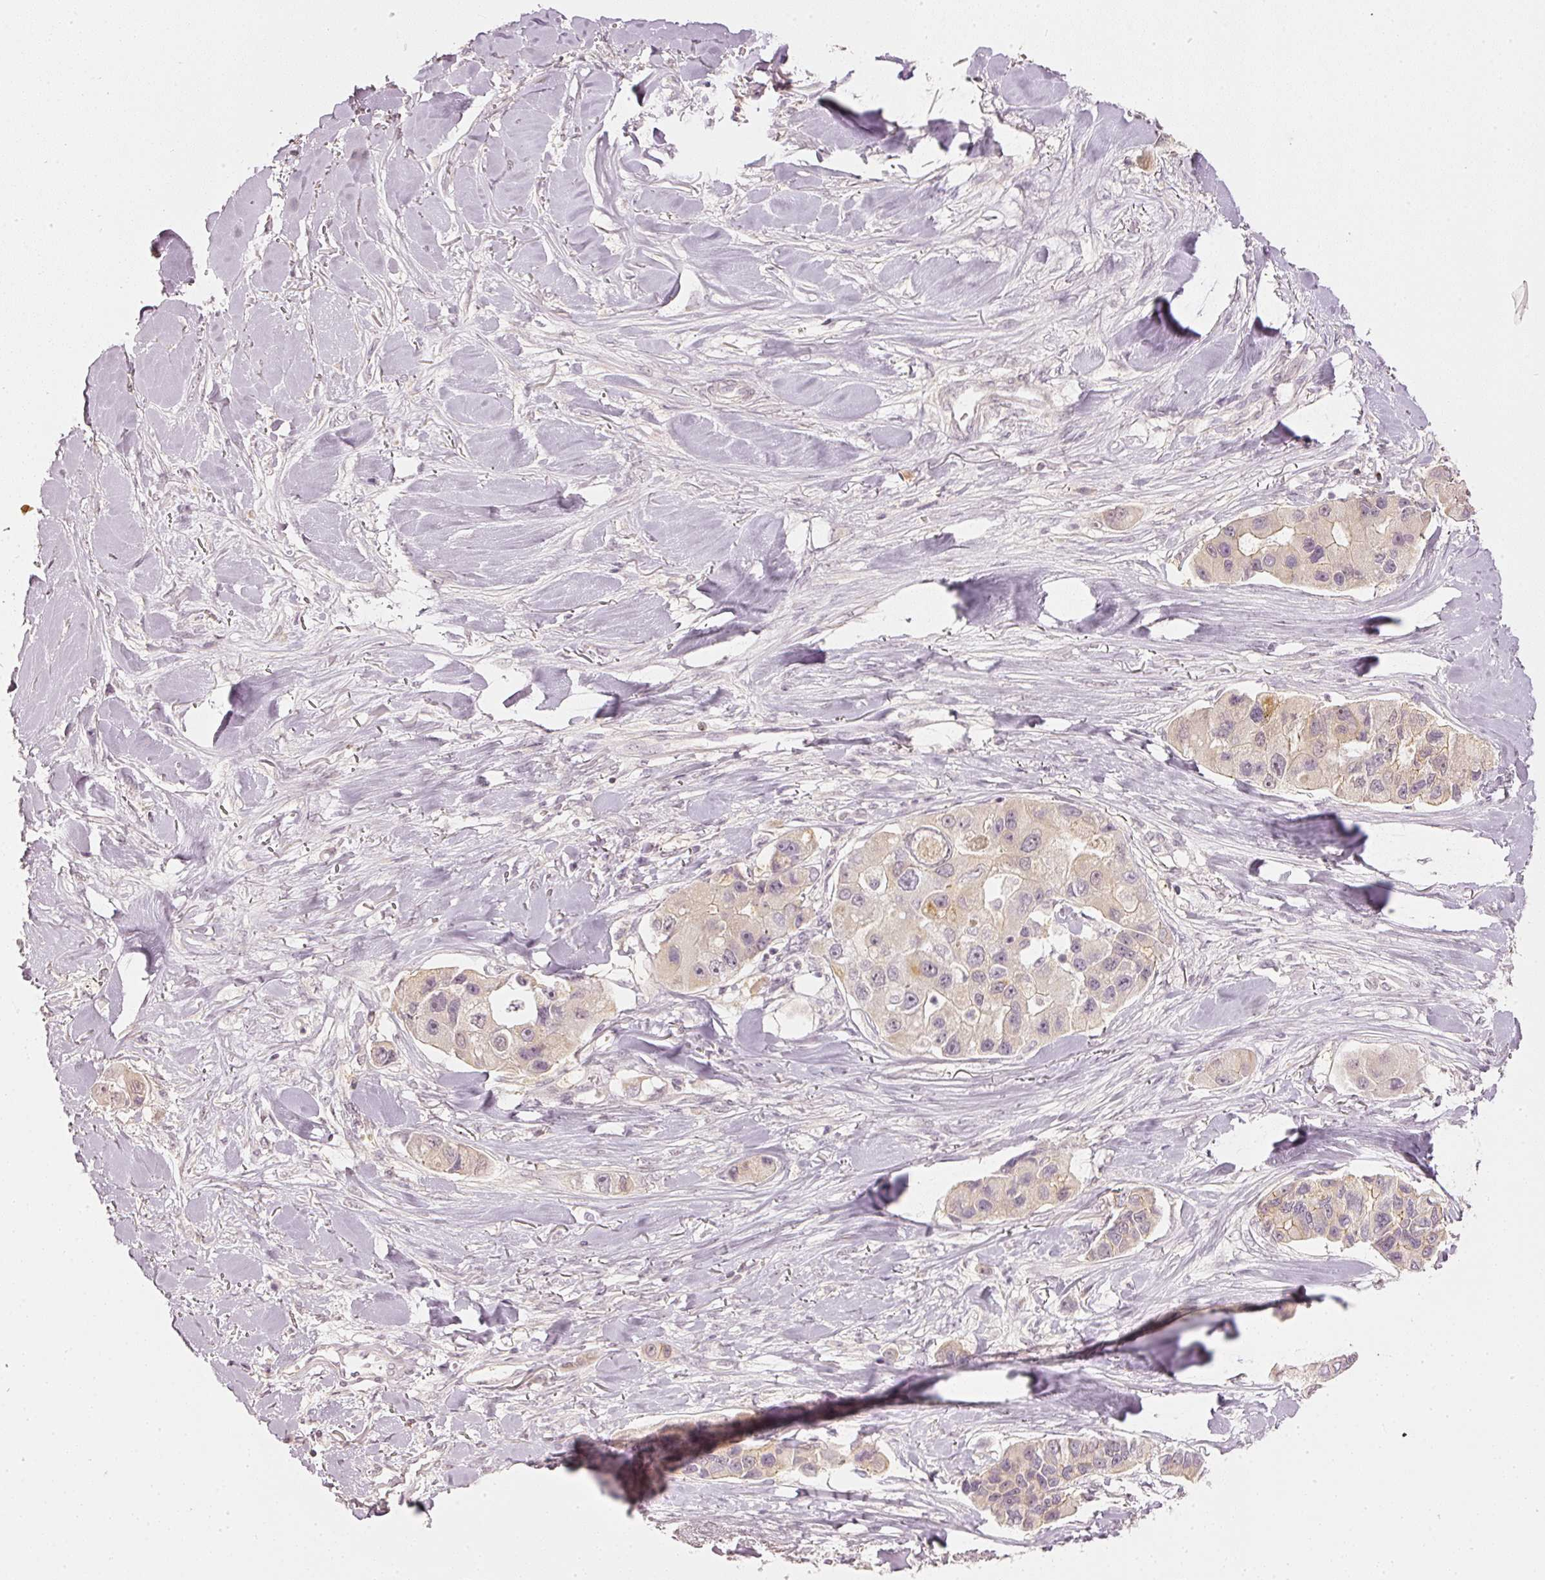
{"staining": {"intensity": "weak", "quantity": "25%-75%", "location": "cytoplasmic/membranous"}, "tissue": "lung cancer", "cell_type": "Tumor cells", "image_type": "cancer", "snomed": [{"axis": "morphology", "description": "Adenocarcinoma, NOS"}, {"axis": "topography", "description": "Lung"}], "caption": "IHC (DAB (3,3'-diaminobenzidine)) staining of human lung adenocarcinoma displays weak cytoplasmic/membranous protein positivity in approximately 25%-75% of tumor cells.", "gene": "GZMA", "patient": {"sex": "female", "age": 54}}